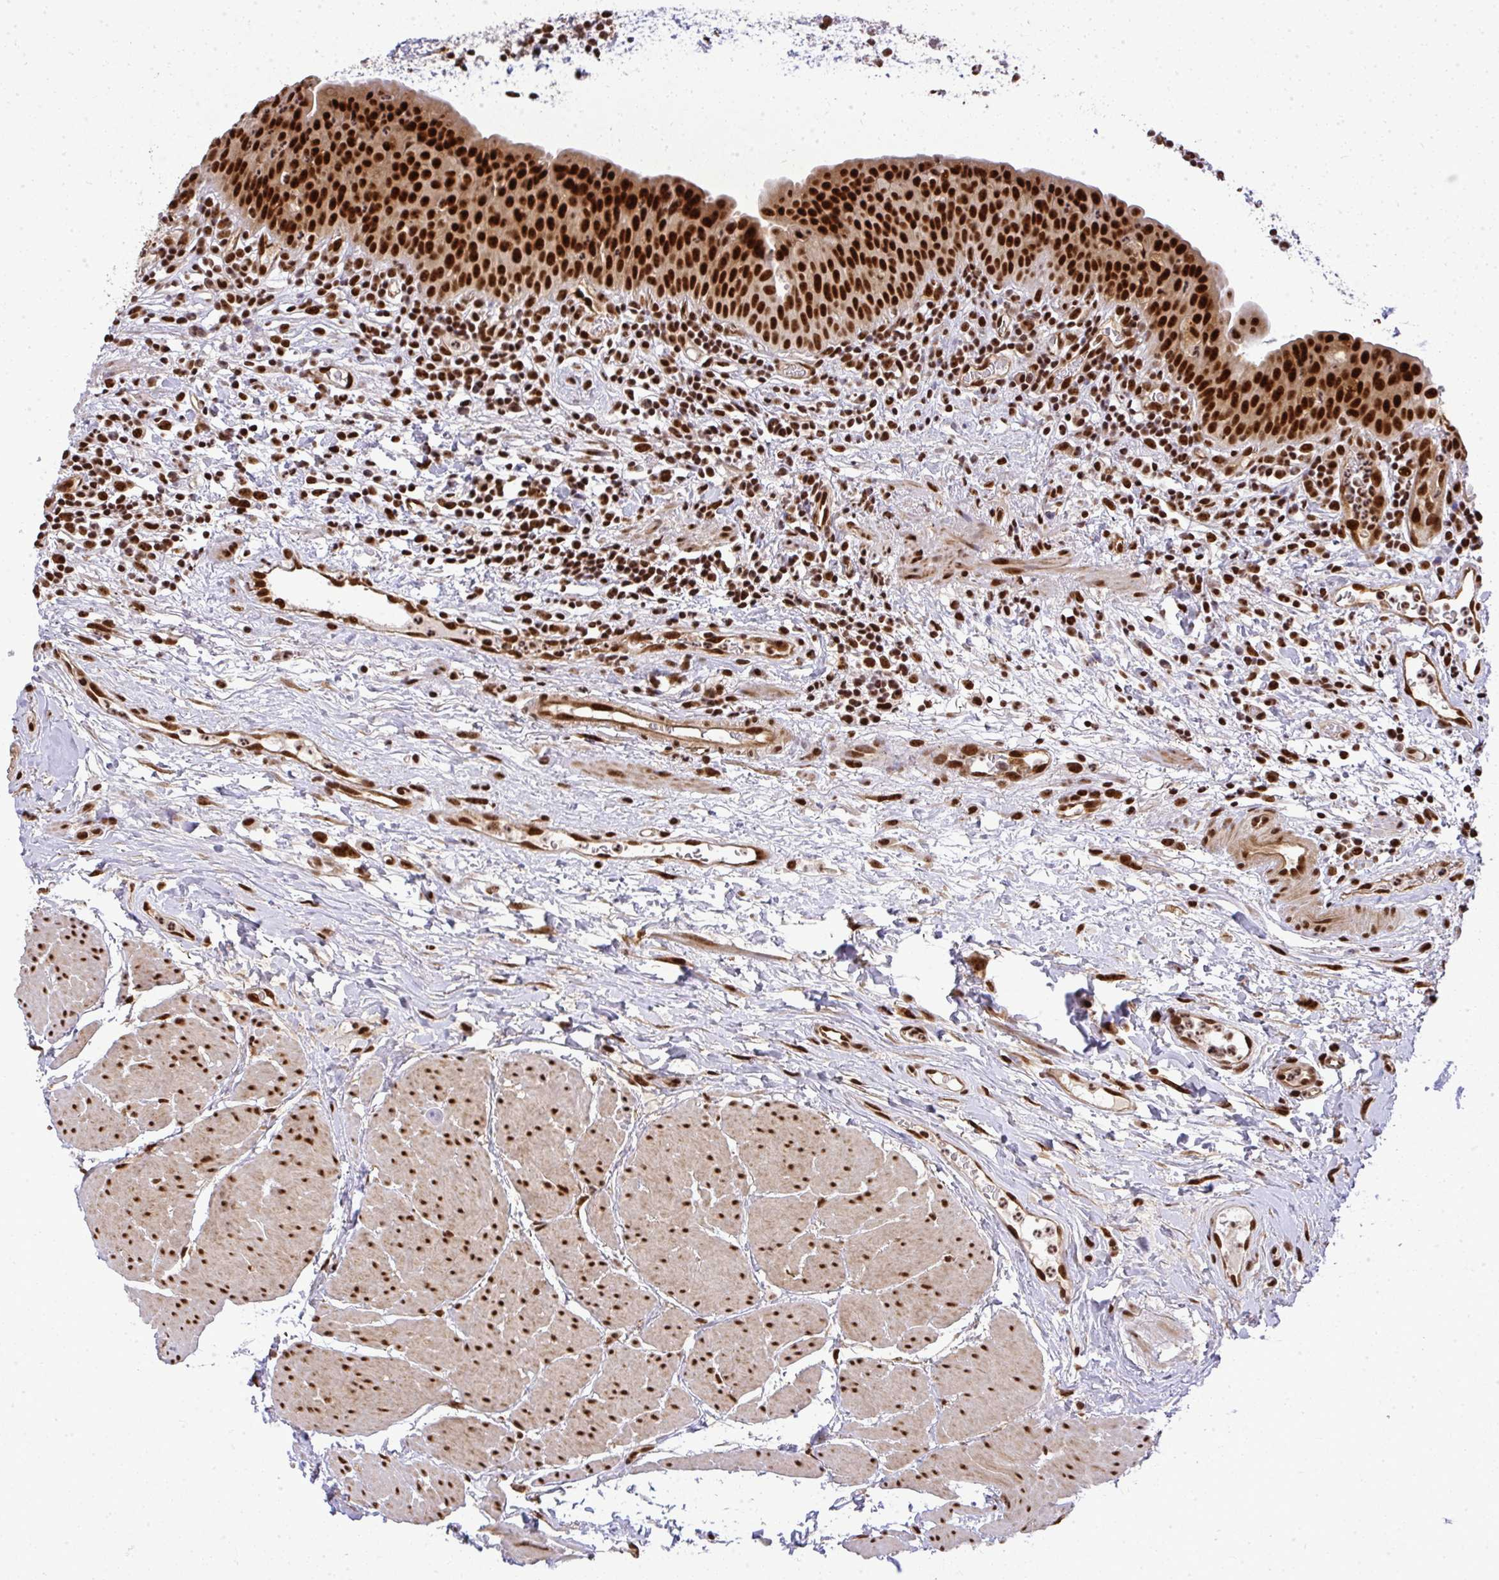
{"staining": {"intensity": "strong", "quantity": ">75%", "location": "nuclear"}, "tissue": "urinary bladder", "cell_type": "Urothelial cells", "image_type": "normal", "snomed": [{"axis": "morphology", "description": "Normal tissue, NOS"}, {"axis": "morphology", "description": "Inflammation, NOS"}, {"axis": "topography", "description": "Urinary bladder"}], "caption": "Brown immunohistochemical staining in unremarkable urinary bladder shows strong nuclear positivity in approximately >75% of urothelial cells.", "gene": "U2AF1L4", "patient": {"sex": "male", "age": 57}}